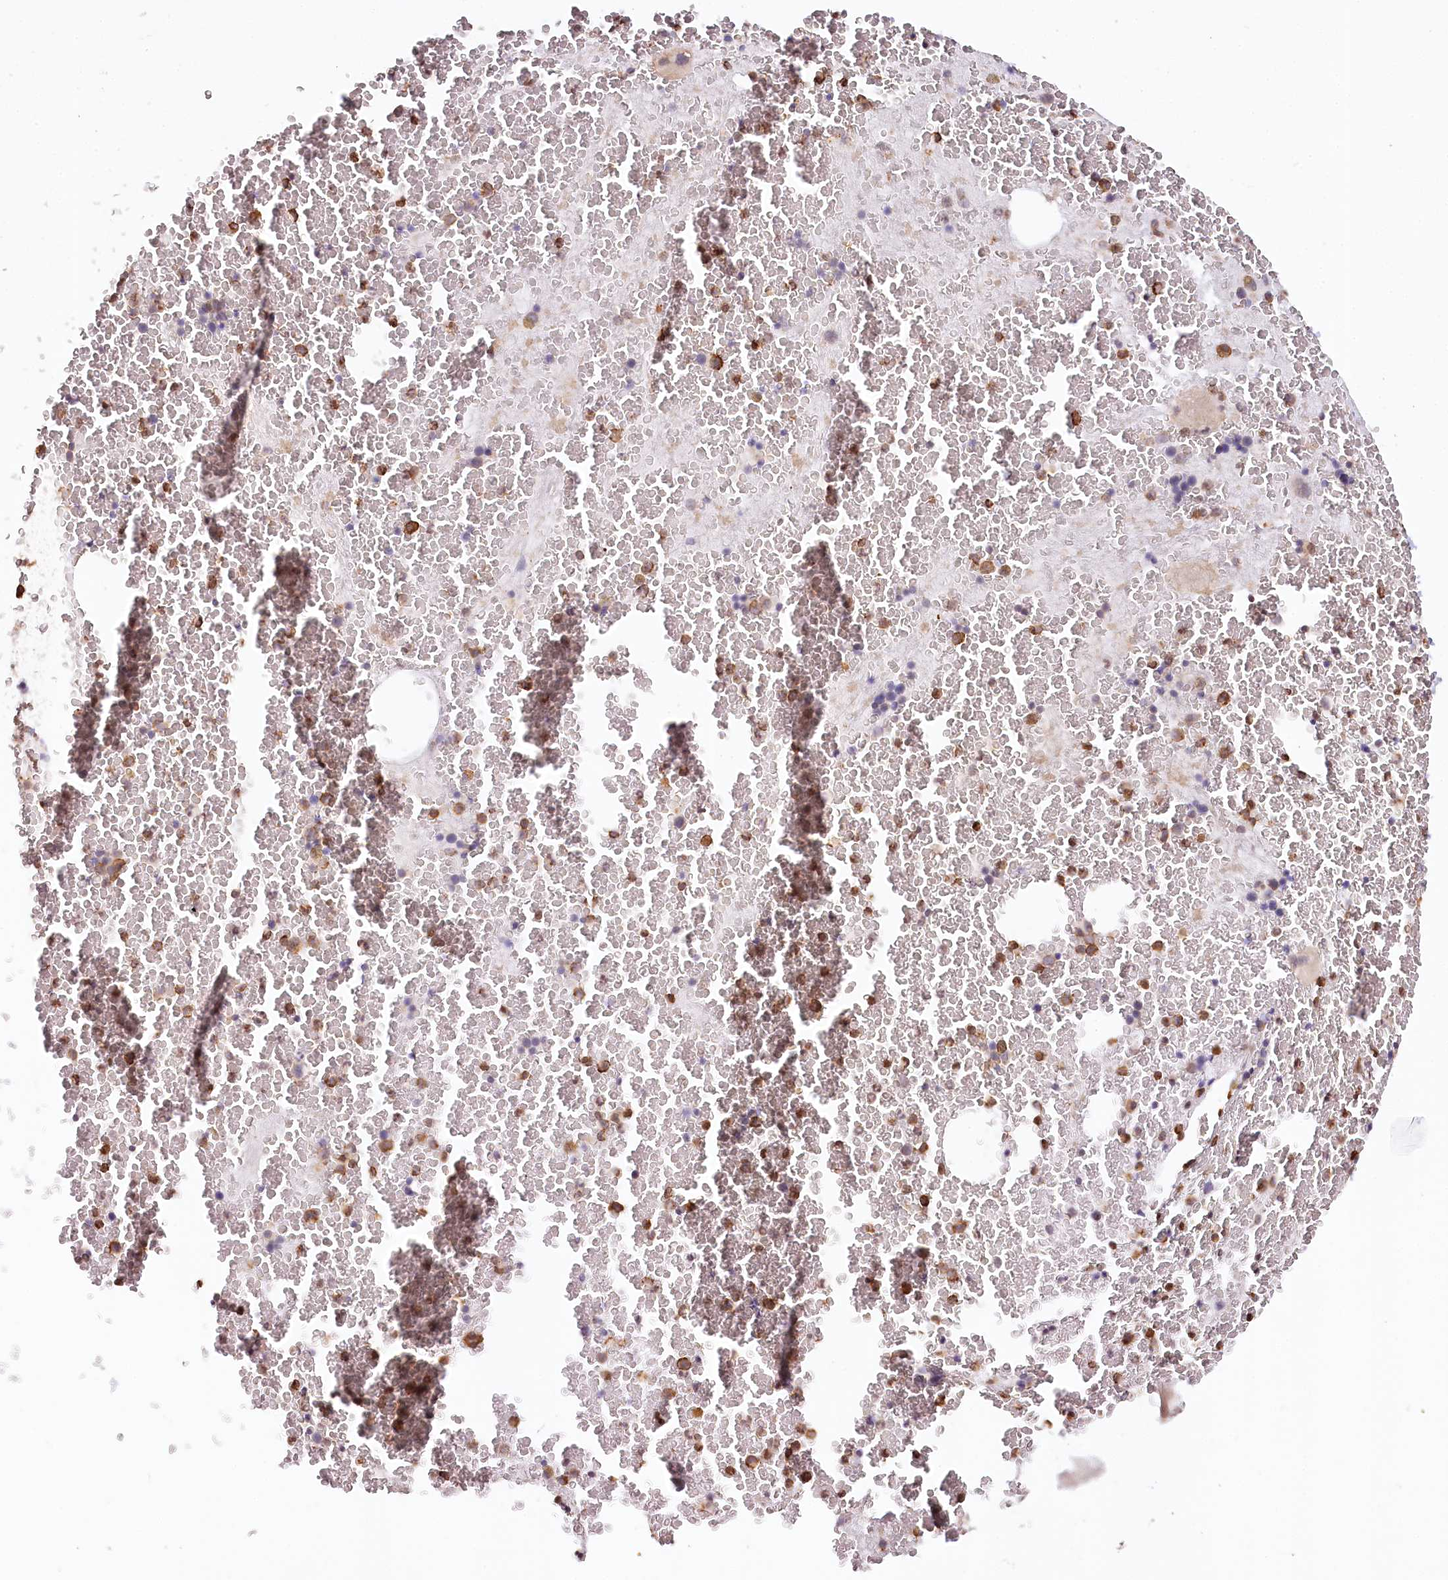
{"staining": {"intensity": "moderate", "quantity": "25%-75%", "location": "cytoplasmic/membranous"}, "tissue": "bone marrow", "cell_type": "Hematopoietic cells", "image_type": "normal", "snomed": [{"axis": "morphology", "description": "Normal tissue, NOS"}, {"axis": "topography", "description": "Bone marrow"}], "caption": "The micrograph demonstrates immunohistochemical staining of unremarkable bone marrow. There is moderate cytoplasmic/membranous expression is present in approximately 25%-75% of hematopoietic cells. (IHC, brightfield microscopy, high magnification).", "gene": "VEGFA", "patient": {"sex": "male", "age": 36}}